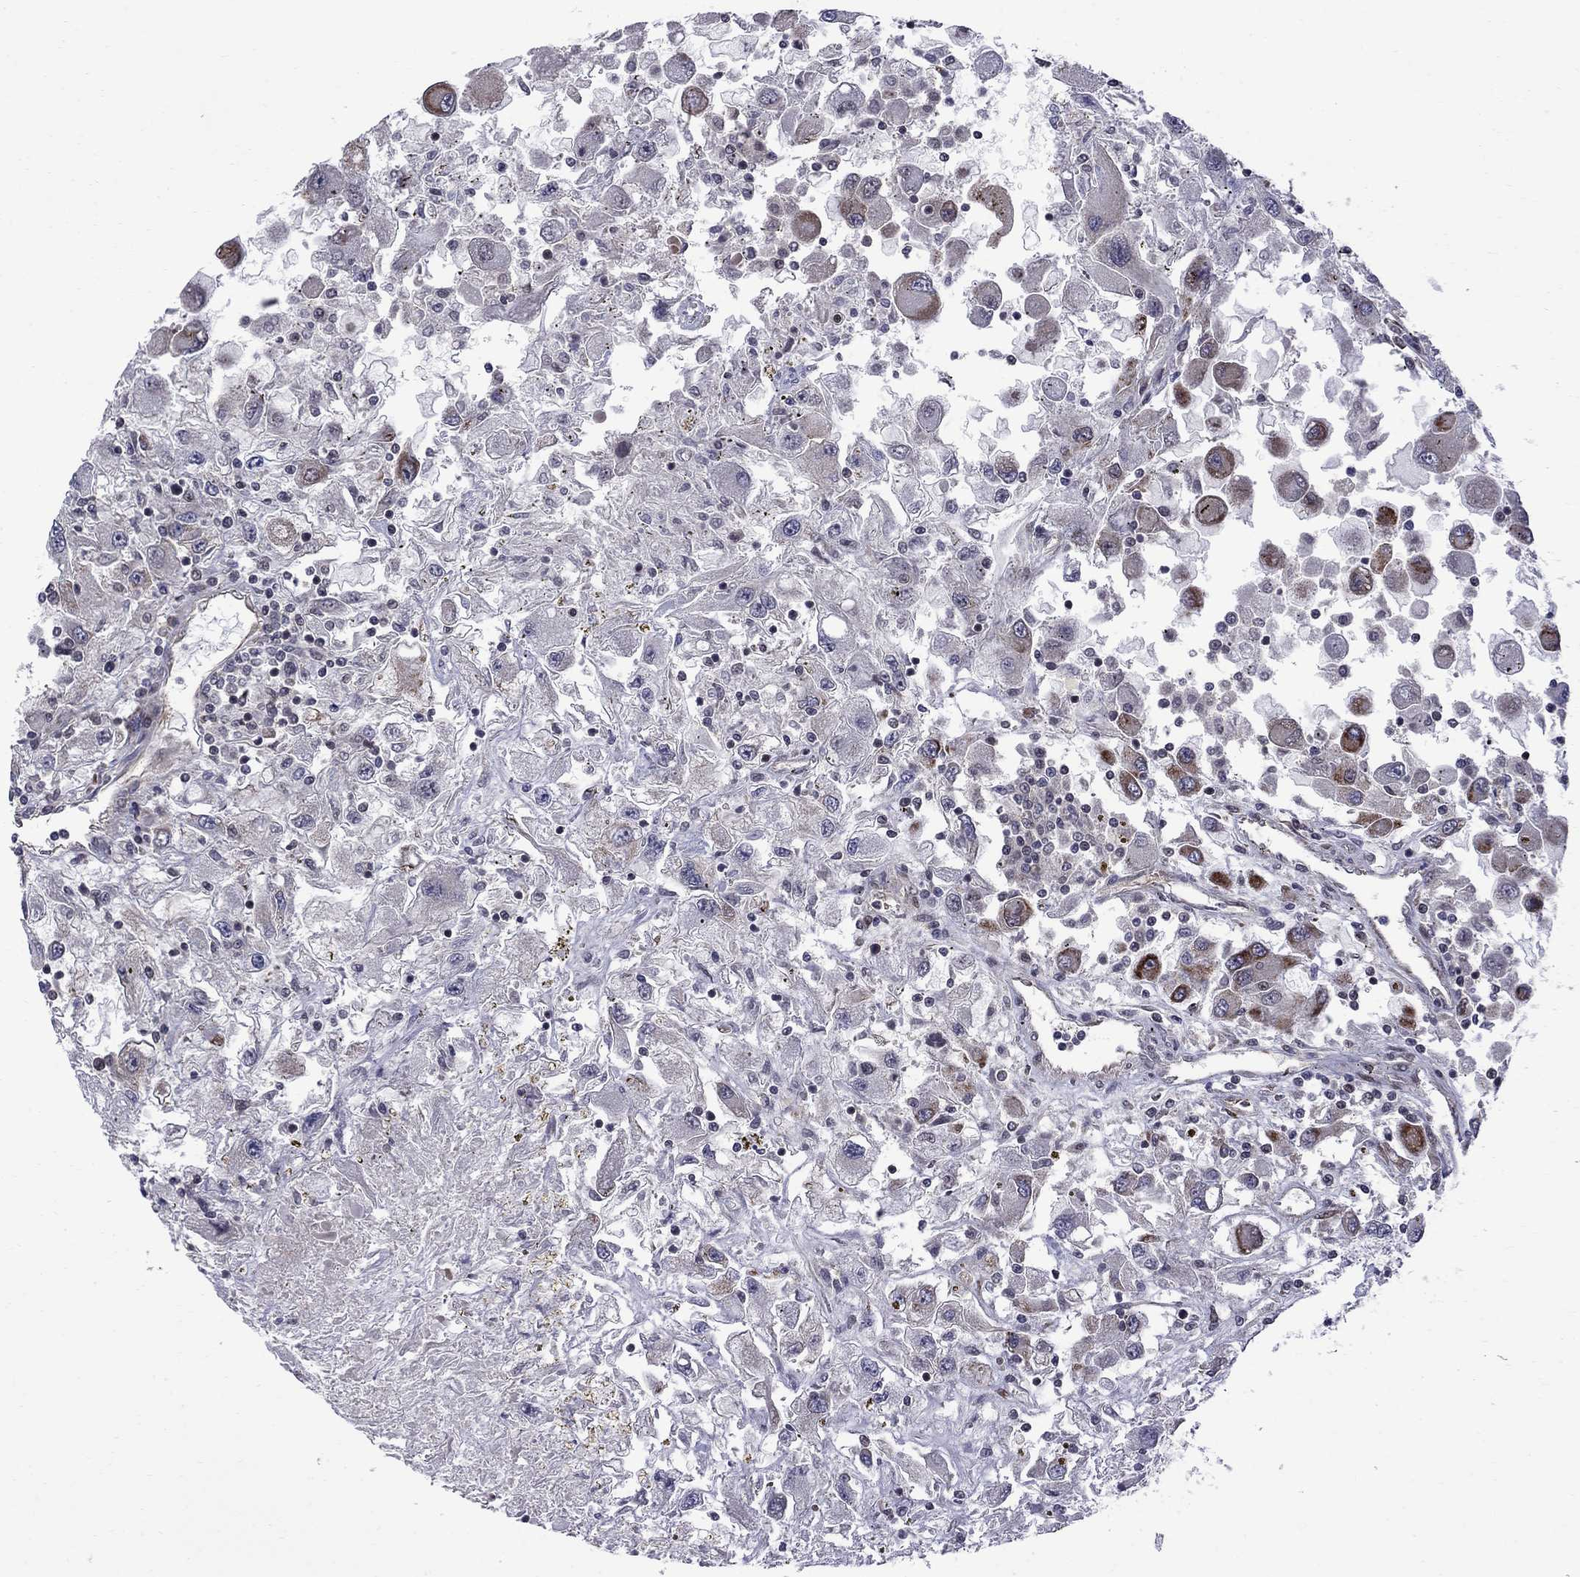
{"staining": {"intensity": "strong", "quantity": "<25%", "location": "nuclear"}, "tissue": "renal cancer", "cell_type": "Tumor cells", "image_type": "cancer", "snomed": [{"axis": "morphology", "description": "Adenocarcinoma, NOS"}, {"axis": "topography", "description": "Kidney"}], "caption": "Immunohistochemical staining of human renal cancer (adenocarcinoma) shows strong nuclear protein staining in about <25% of tumor cells. Using DAB (3,3'-diaminobenzidine) (brown) and hematoxylin (blue) stains, captured at high magnification using brightfield microscopy.", "gene": "BRF1", "patient": {"sex": "female", "age": 67}}